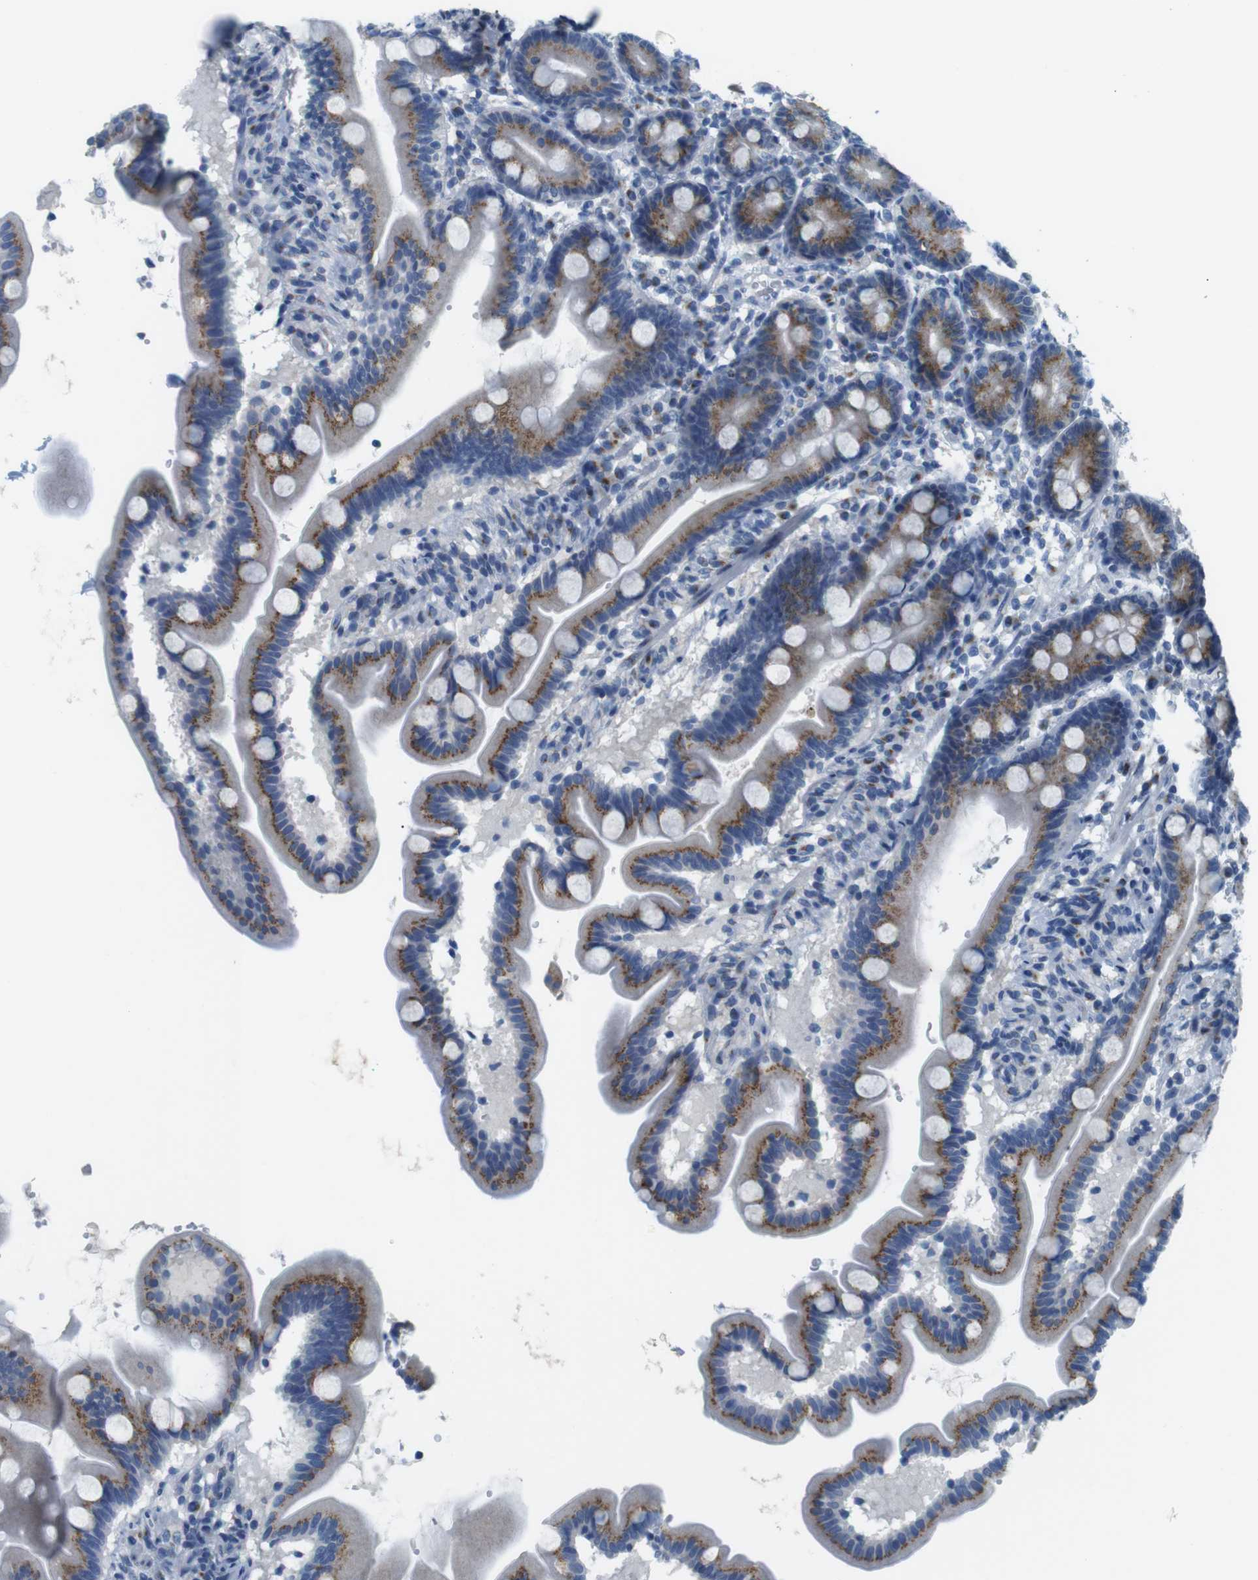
{"staining": {"intensity": "moderate", "quantity": ">75%", "location": "cytoplasmic/membranous"}, "tissue": "duodenum", "cell_type": "Glandular cells", "image_type": "normal", "snomed": [{"axis": "morphology", "description": "Normal tissue, NOS"}, {"axis": "topography", "description": "Duodenum"}], "caption": "A medium amount of moderate cytoplasmic/membranous expression is present in about >75% of glandular cells in unremarkable duodenum. (IHC, brightfield microscopy, high magnification).", "gene": "GOLGA2", "patient": {"sex": "male", "age": 54}}